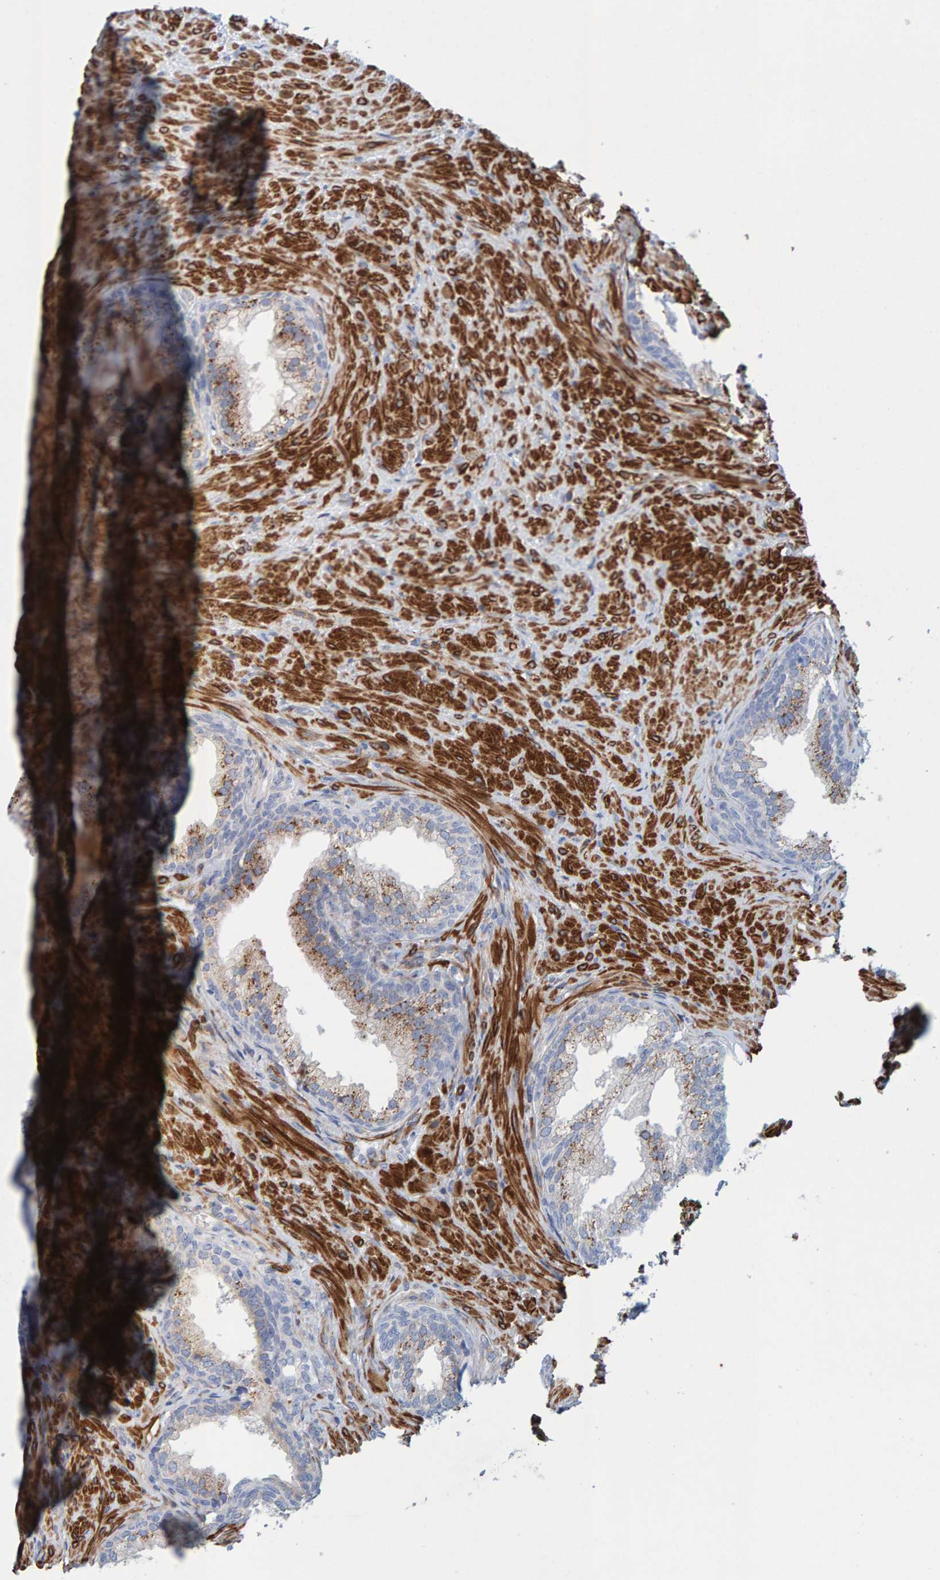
{"staining": {"intensity": "moderate", "quantity": ">75%", "location": "cytoplasmic/membranous"}, "tissue": "prostate", "cell_type": "Glandular cells", "image_type": "normal", "snomed": [{"axis": "morphology", "description": "Normal tissue, NOS"}, {"axis": "topography", "description": "Prostate"}], "caption": "Protein analysis of unremarkable prostate demonstrates moderate cytoplasmic/membranous positivity in approximately >75% of glandular cells.", "gene": "MMP16", "patient": {"sex": "male", "age": 76}}